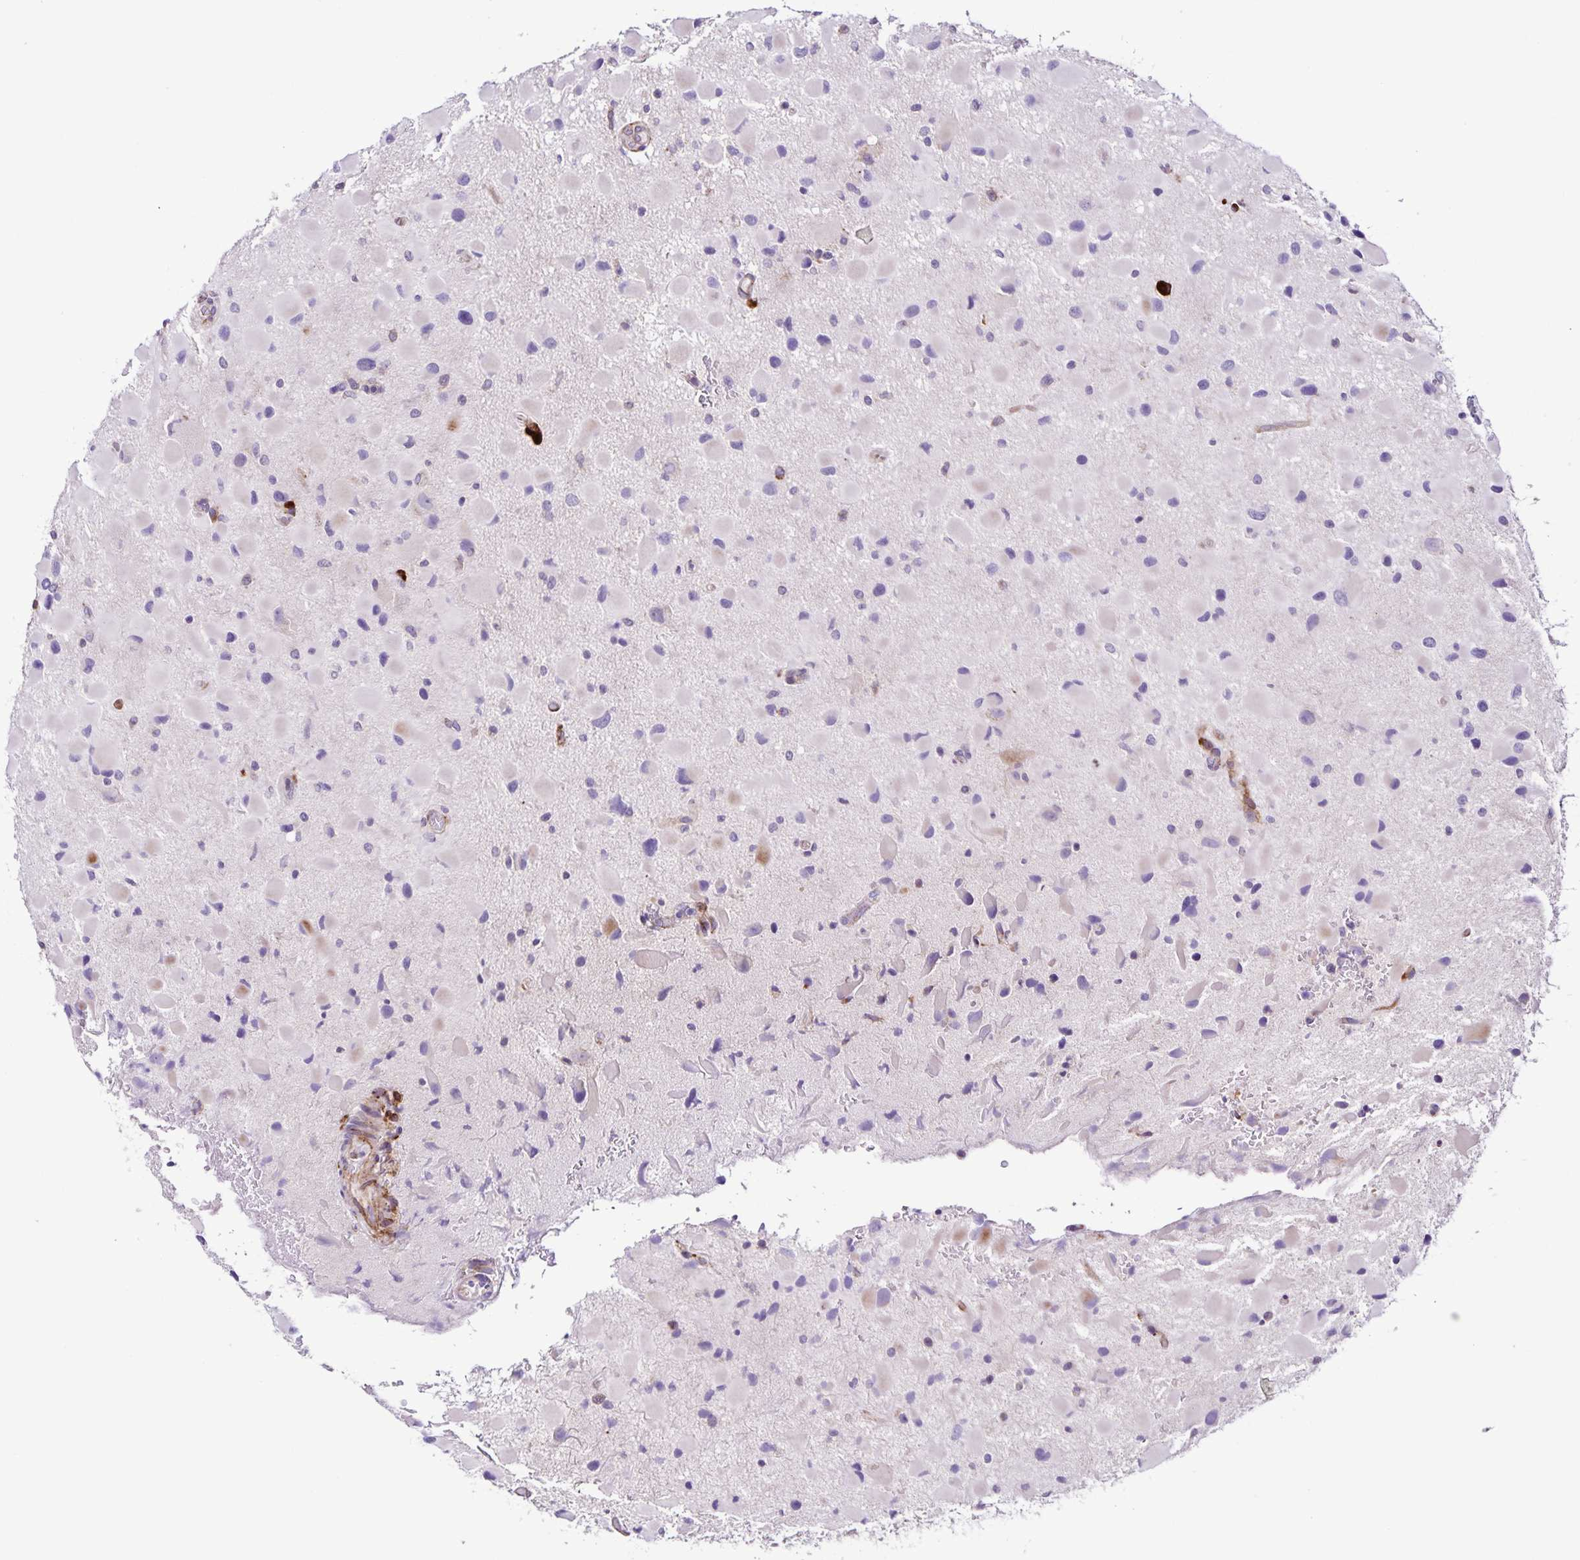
{"staining": {"intensity": "negative", "quantity": "none", "location": "none"}, "tissue": "glioma", "cell_type": "Tumor cells", "image_type": "cancer", "snomed": [{"axis": "morphology", "description": "Glioma, malignant, Low grade"}, {"axis": "topography", "description": "Brain"}], "caption": "This is an IHC micrograph of malignant glioma (low-grade). There is no positivity in tumor cells.", "gene": "OSBPL5", "patient": {"sex": "female", "age": 32}}